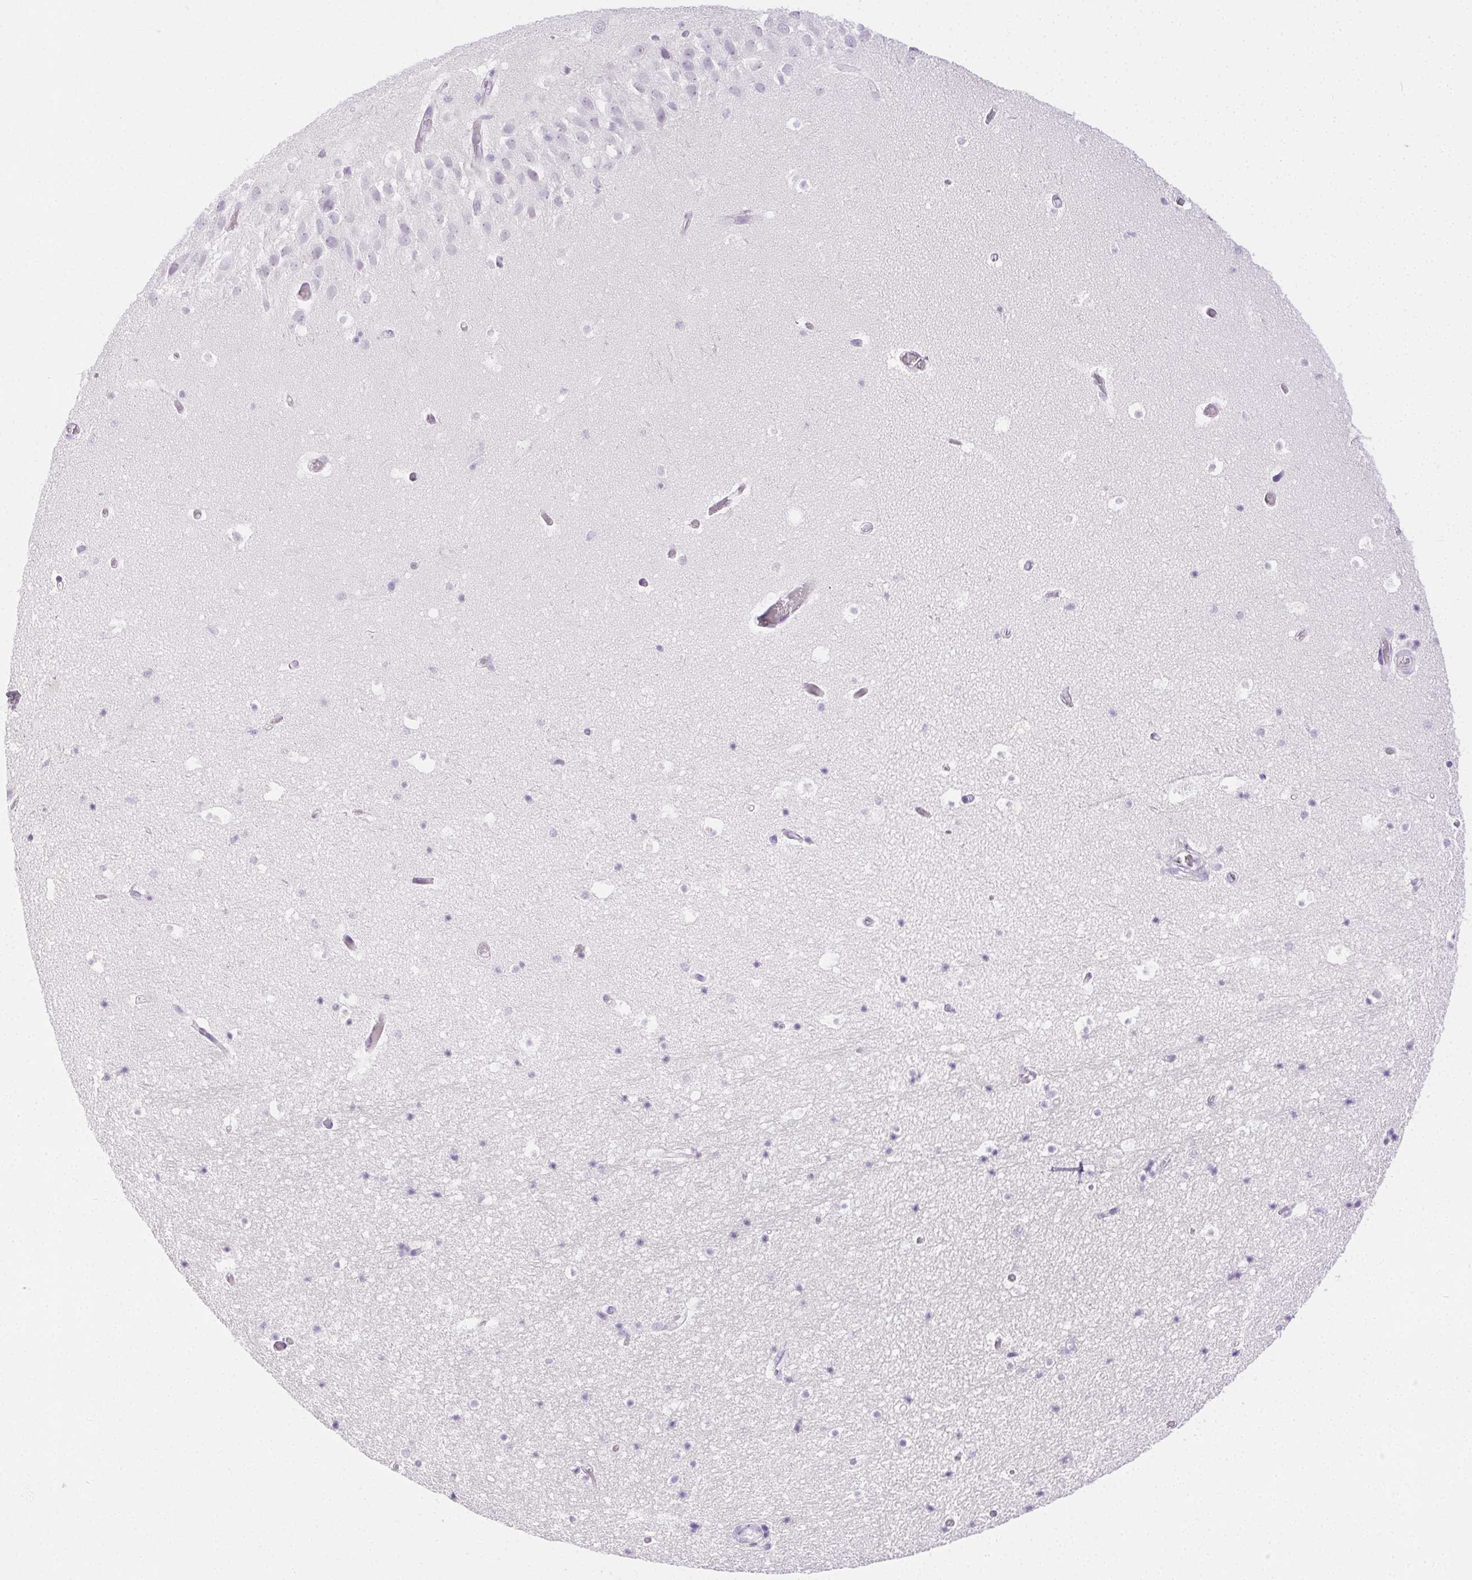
{"staining": {"intensity": "negative", "quantity": "none", "location": "none"}, "tissue": "hippocampus", "cell_type": "Glial cells", "image_type": "normal", "snomed": [{"axis": "morphology", "description": "Normal tissue, NOS"}, {"axis": "topography", "description": "Hippocampus"}], "caption": "IHC photomicrograph of unremarkable hippocampus stained for a protein (brown), which shows no expression in glial cells. The staining was performed using DAB (3,3'-diaminobenzidine) to visualize the protein expression in brown, while the nuclei were stained in blue with hematoxylin (Magnification: 20x).", "gene": "C20orf85", "patient": {"sex": "male", "age": 26}}